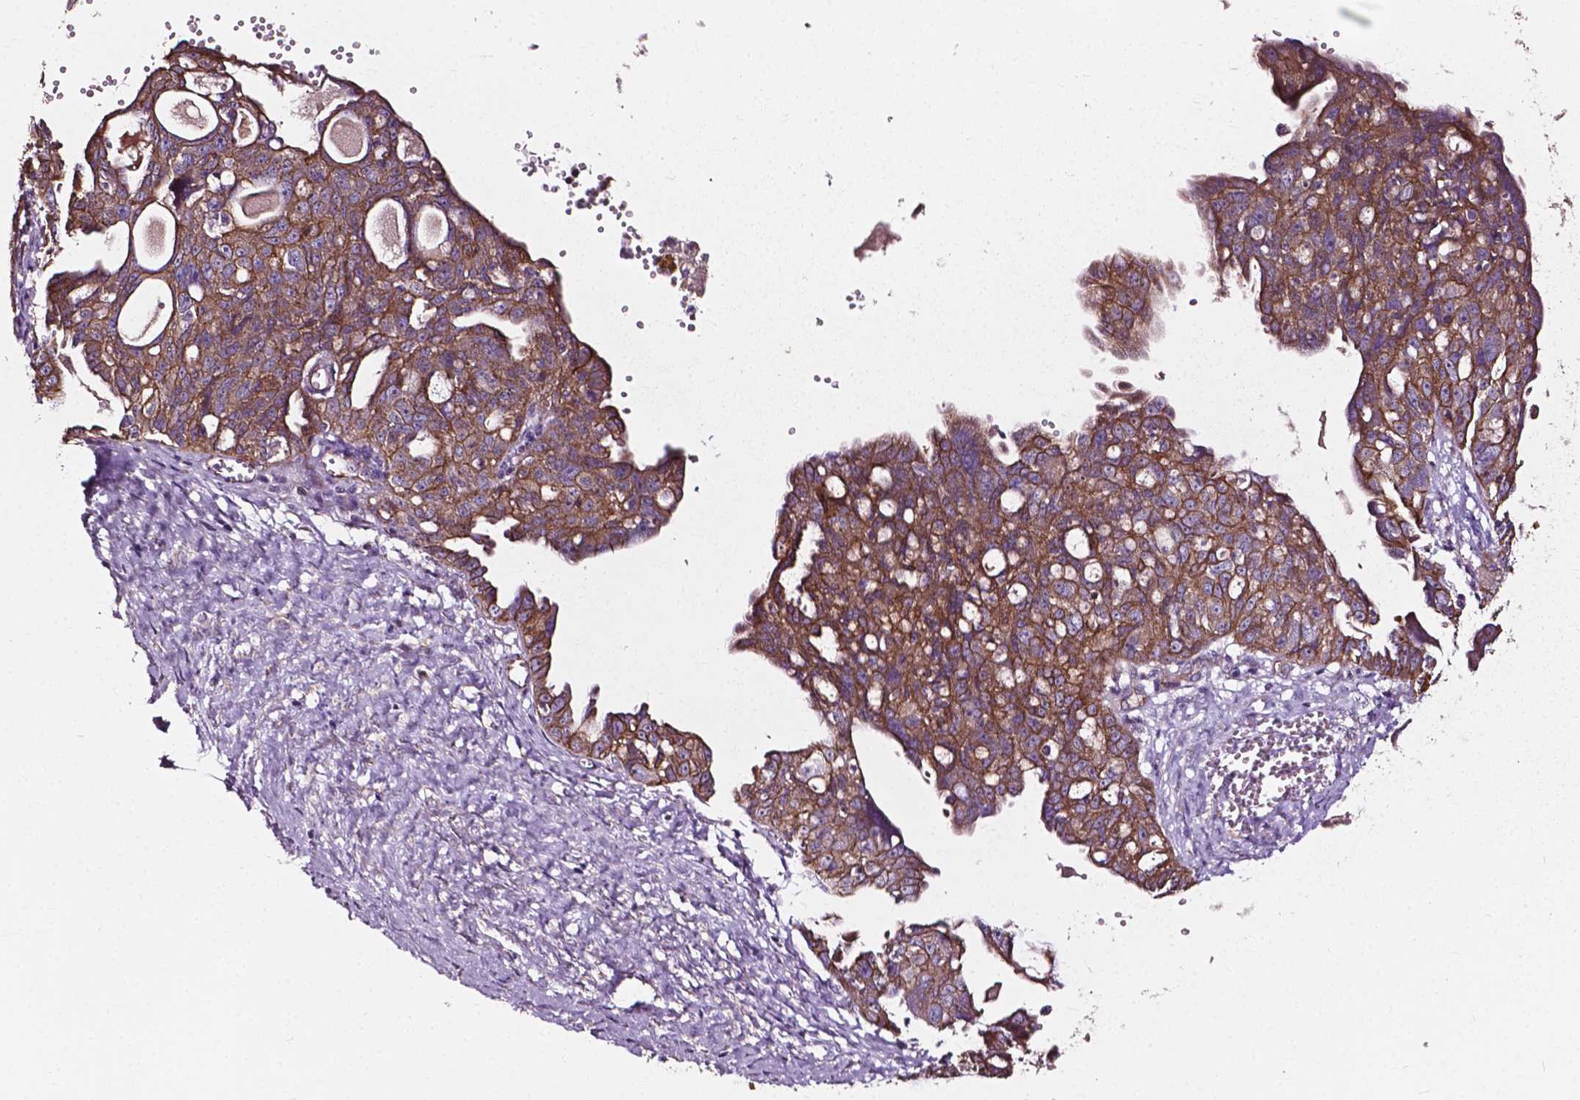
{"staining": {"intensity": "moderate", "quantity": ">75%", "location": "cytoplasmic/membranous"}, "tissue": "ovarian cancer", "cell_type": "Tumor cells", "image_type": "cancer", "snomed": [{"axis": "morphology", "description": "Carcinoma, endometroid"}, {"axis": "topography", "description": "Ovary"}], "caption": "Ovarian cancer stained with immunohistochemistry (IHC) reveals moderate cytoplasmic/membranous expression in about >75% of tumor cells.", "gene": "ATG16L1", "patient": {"sex": "female", "age": 70}}